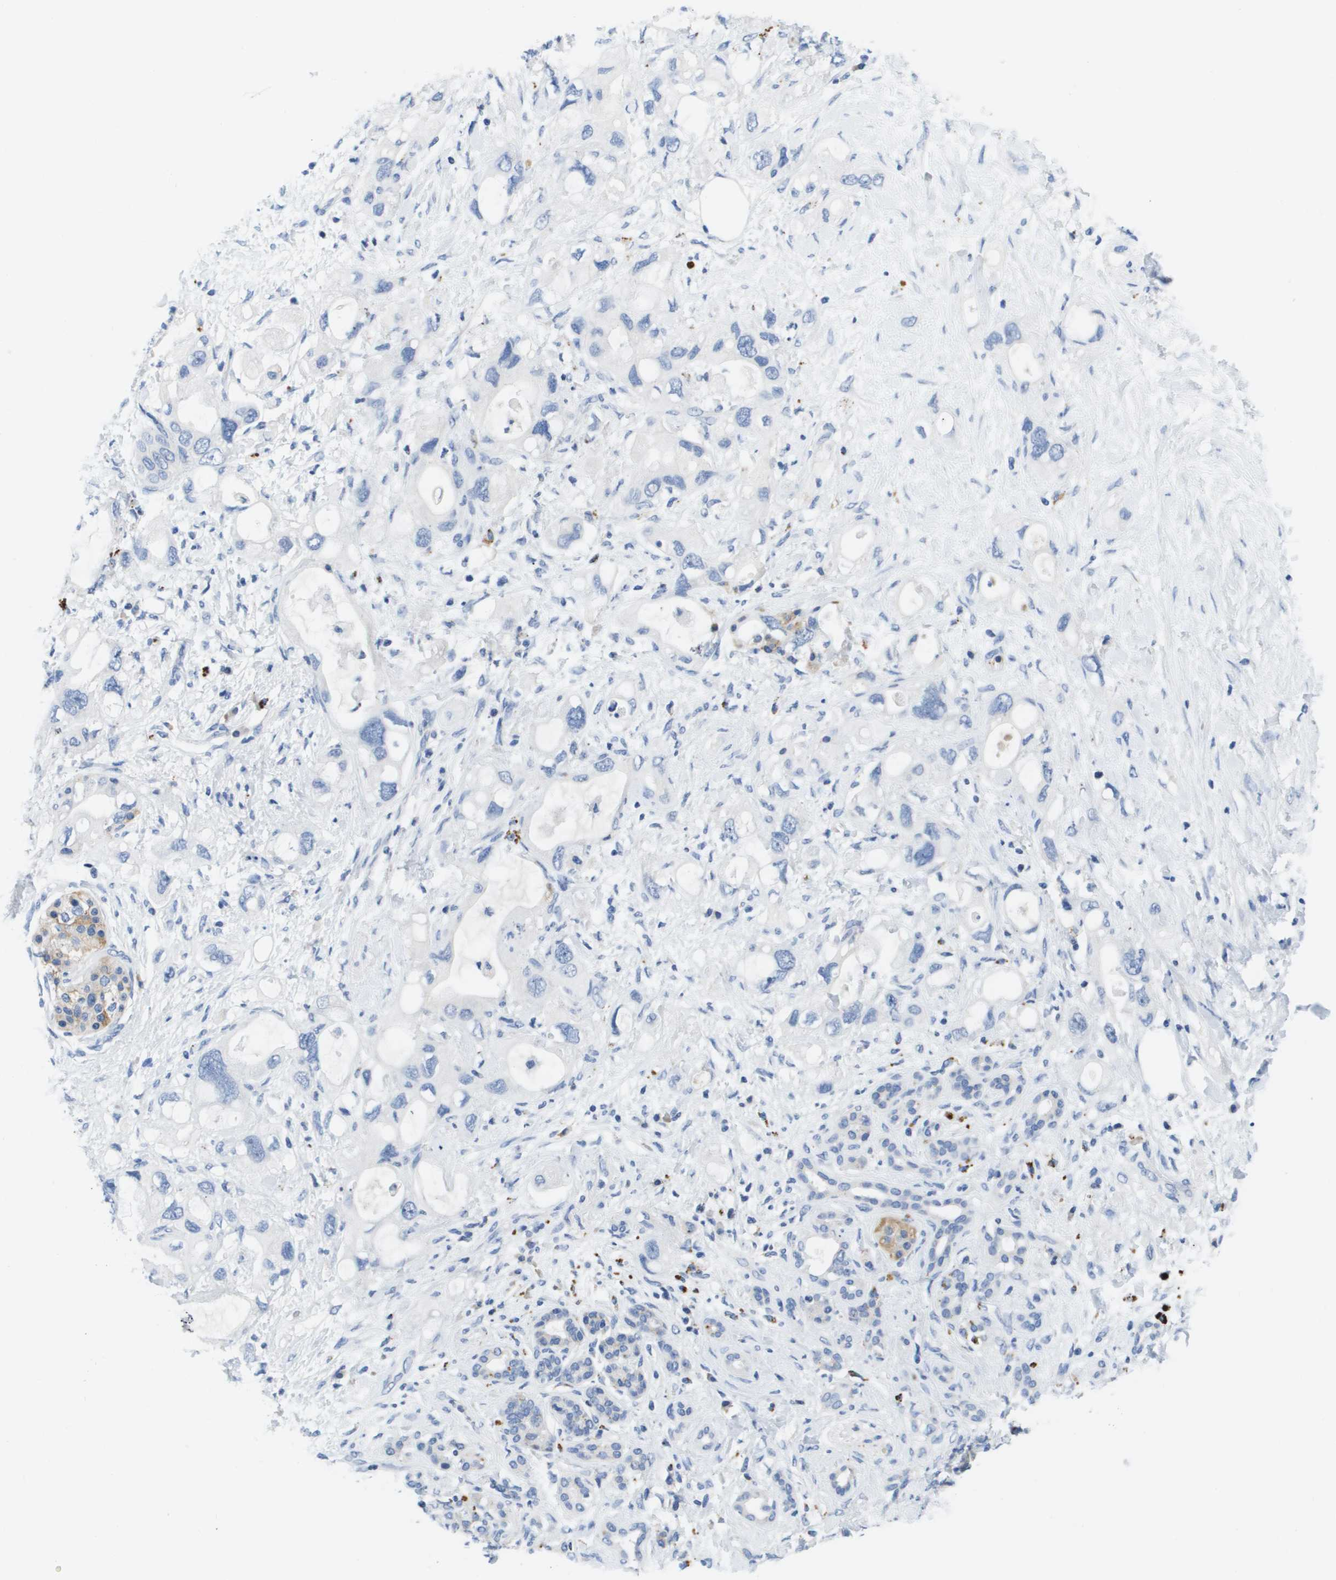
{"staining": {"intensity": "negative", "quantity": "none", "location": "none"}, "tissue": "pancreatic cancer", "cell_type": "Tumor cells", "image_type": "cancer", "snomed": [{"axis": "morphology", "description": "Adenocarcinoma, NOS"}, {"axis": "topography", "description": "Pancreas"}], "caption": "A high-resolution micrograph shows IHC staining of pancreatic cancer, which demonstrates no significant expression in tumor cells.", "gene": "MS4A1", "patient": {"sex": "female", "age": 56}}